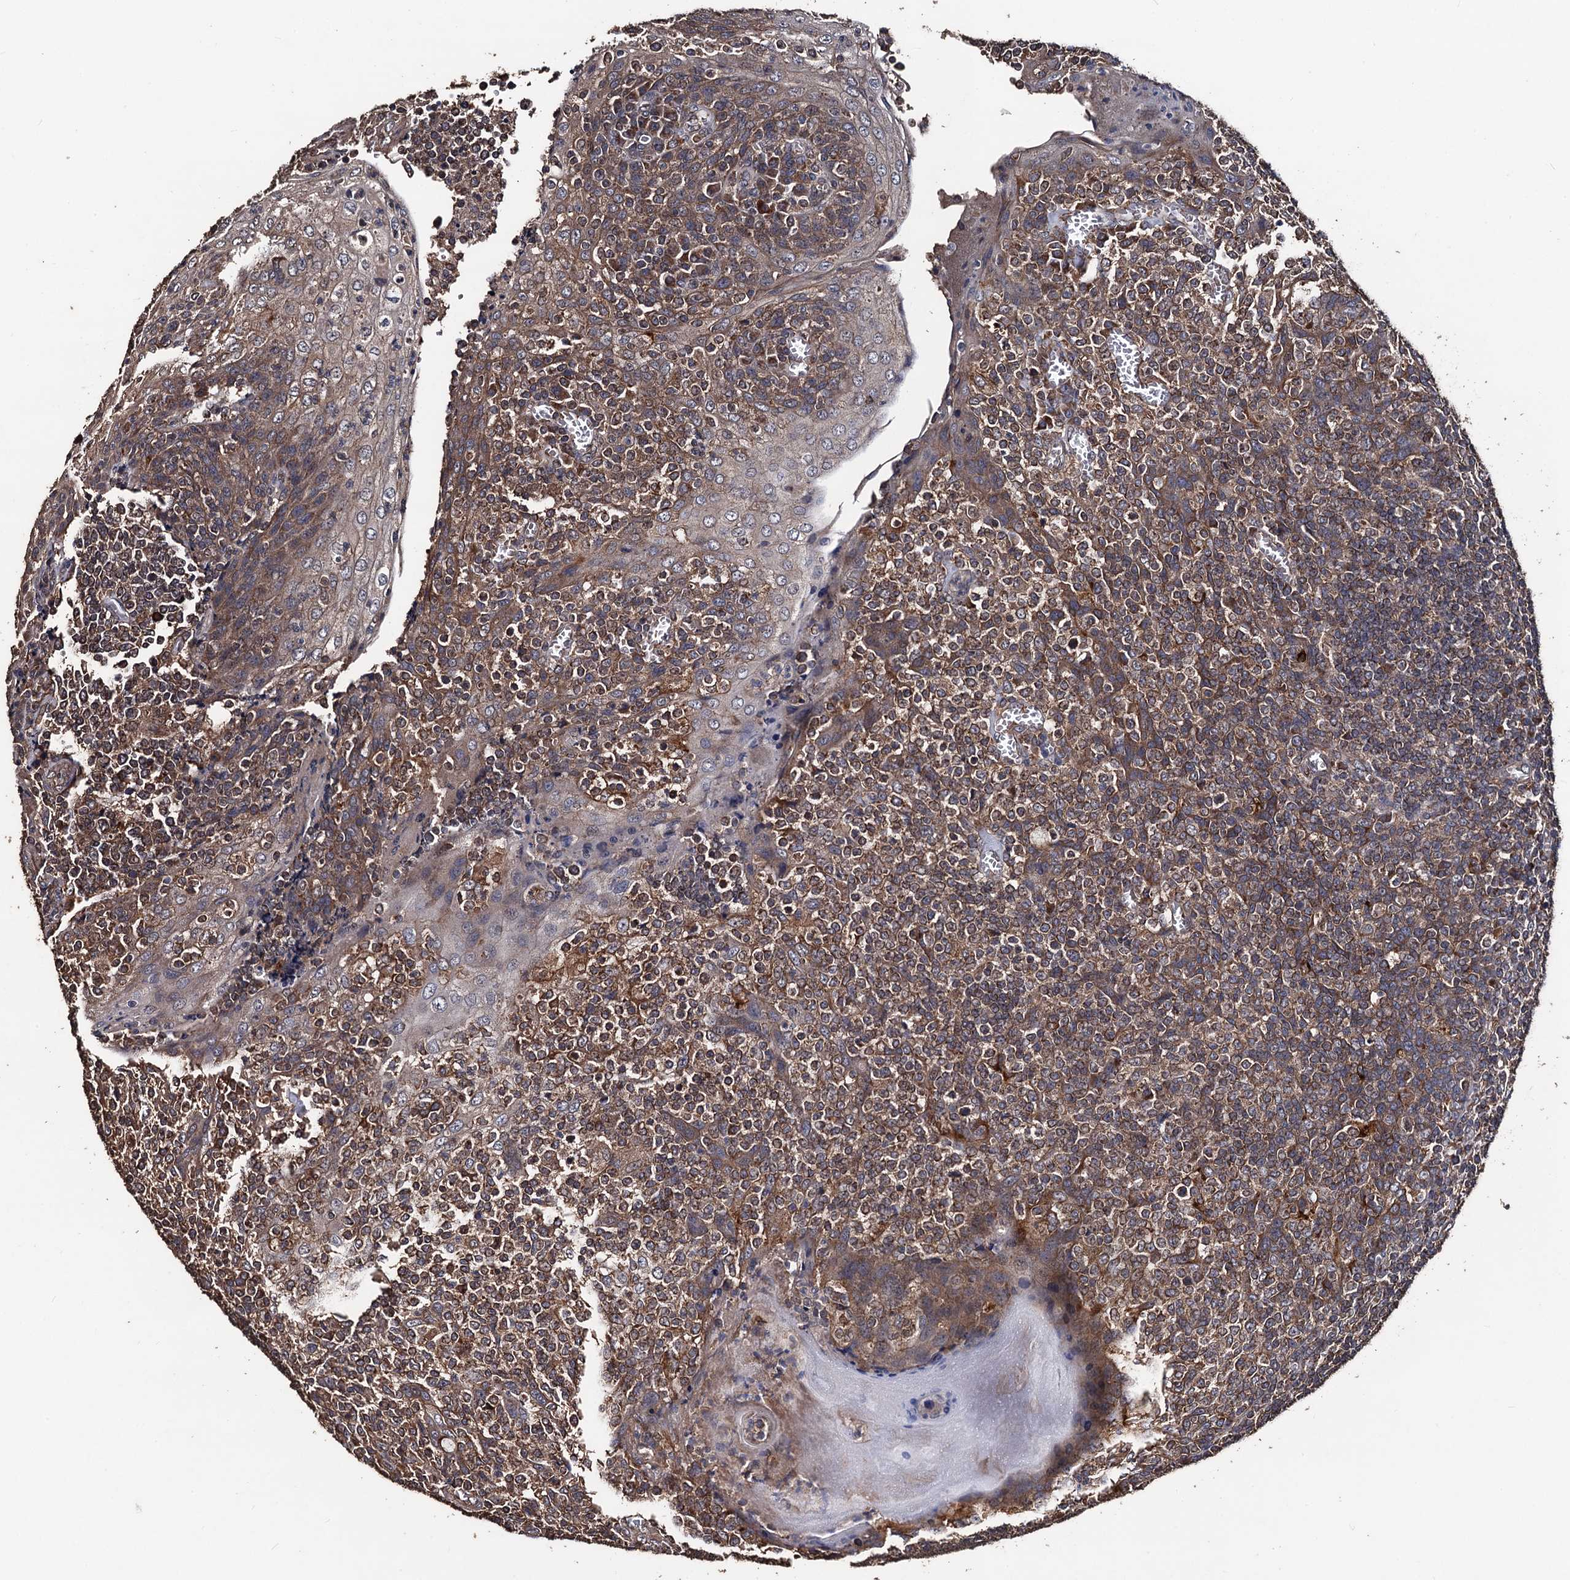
{"staining": {"intensity": "moderate", "quantity": ">75%", "location": "cytoplasmic/membranous"}, "tissue": "tonsil", "cell_type": "Germinal center cells", "image_type": "normal", "snomed": [{"axis": "morphology", "description": "Normal tissue, NOS"}, {"axis": "topography", "description": "Tonsil"}], "caption": "An immunohistochemistry histopathology image of benign tissue is shown. Protein staining in brown labels moderate cytoplasmic/membranous positivity in tonsil within germinal center cells. (Stains: DAB (3,3'-diaminobenzidine) in brown, nuclei in blue, Microscopy: brightfield microscopy at high magnification).", "gene": "PPTC7", "patient": {"sex": "female", "age": 19}}